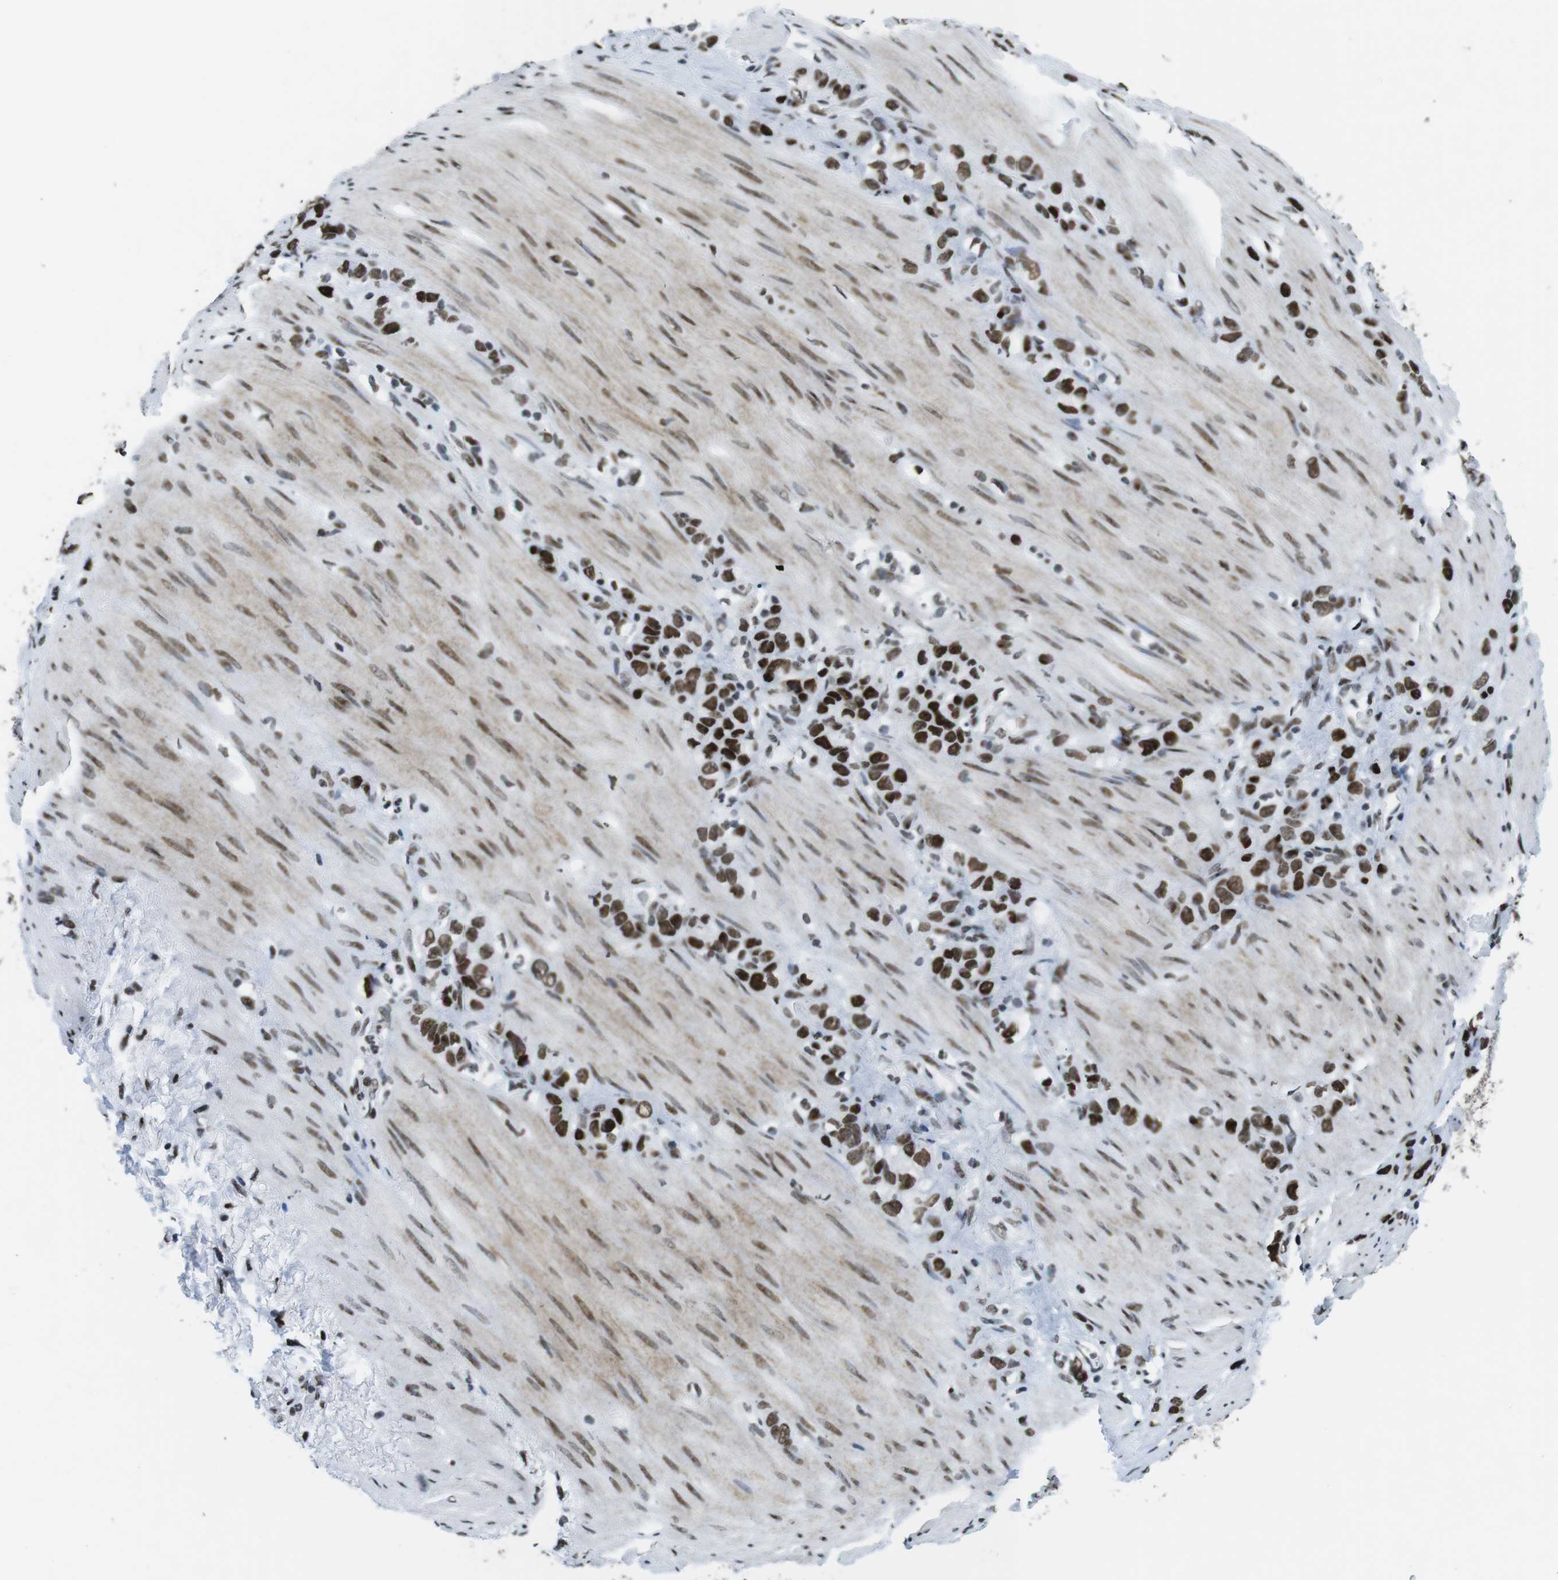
{"staining": {"intensity": "strong", "quantity": ">75%", "location": "nuclear"}, "tissue": "stomach cancer", "cell_type": "Tumor cells", "image_type": "cancer", "snomed": [{"axis": "morphology", "description": "Normal tissue, NOS"}, {"axis": "morphology", "description": "Adenocarcinoma, NOS"}, {"axis": "morphology", "description": "Adenocarcinoma, High grade"}, {"axis": "topography", "description": "Stomach, upper"}, {"axis": "topography", "description": "Stomach"}], "caption": "Protein staining exhibits strong nuclear staining in approximately >75% of tumor cells in stomach cancer. The staining was performed using DAB, with brown indicating positive protein expression. Nuclei are stained blue with hematoxylin.", "gene": "CITED2", "patient": {"sex": "female", "age": 65}}